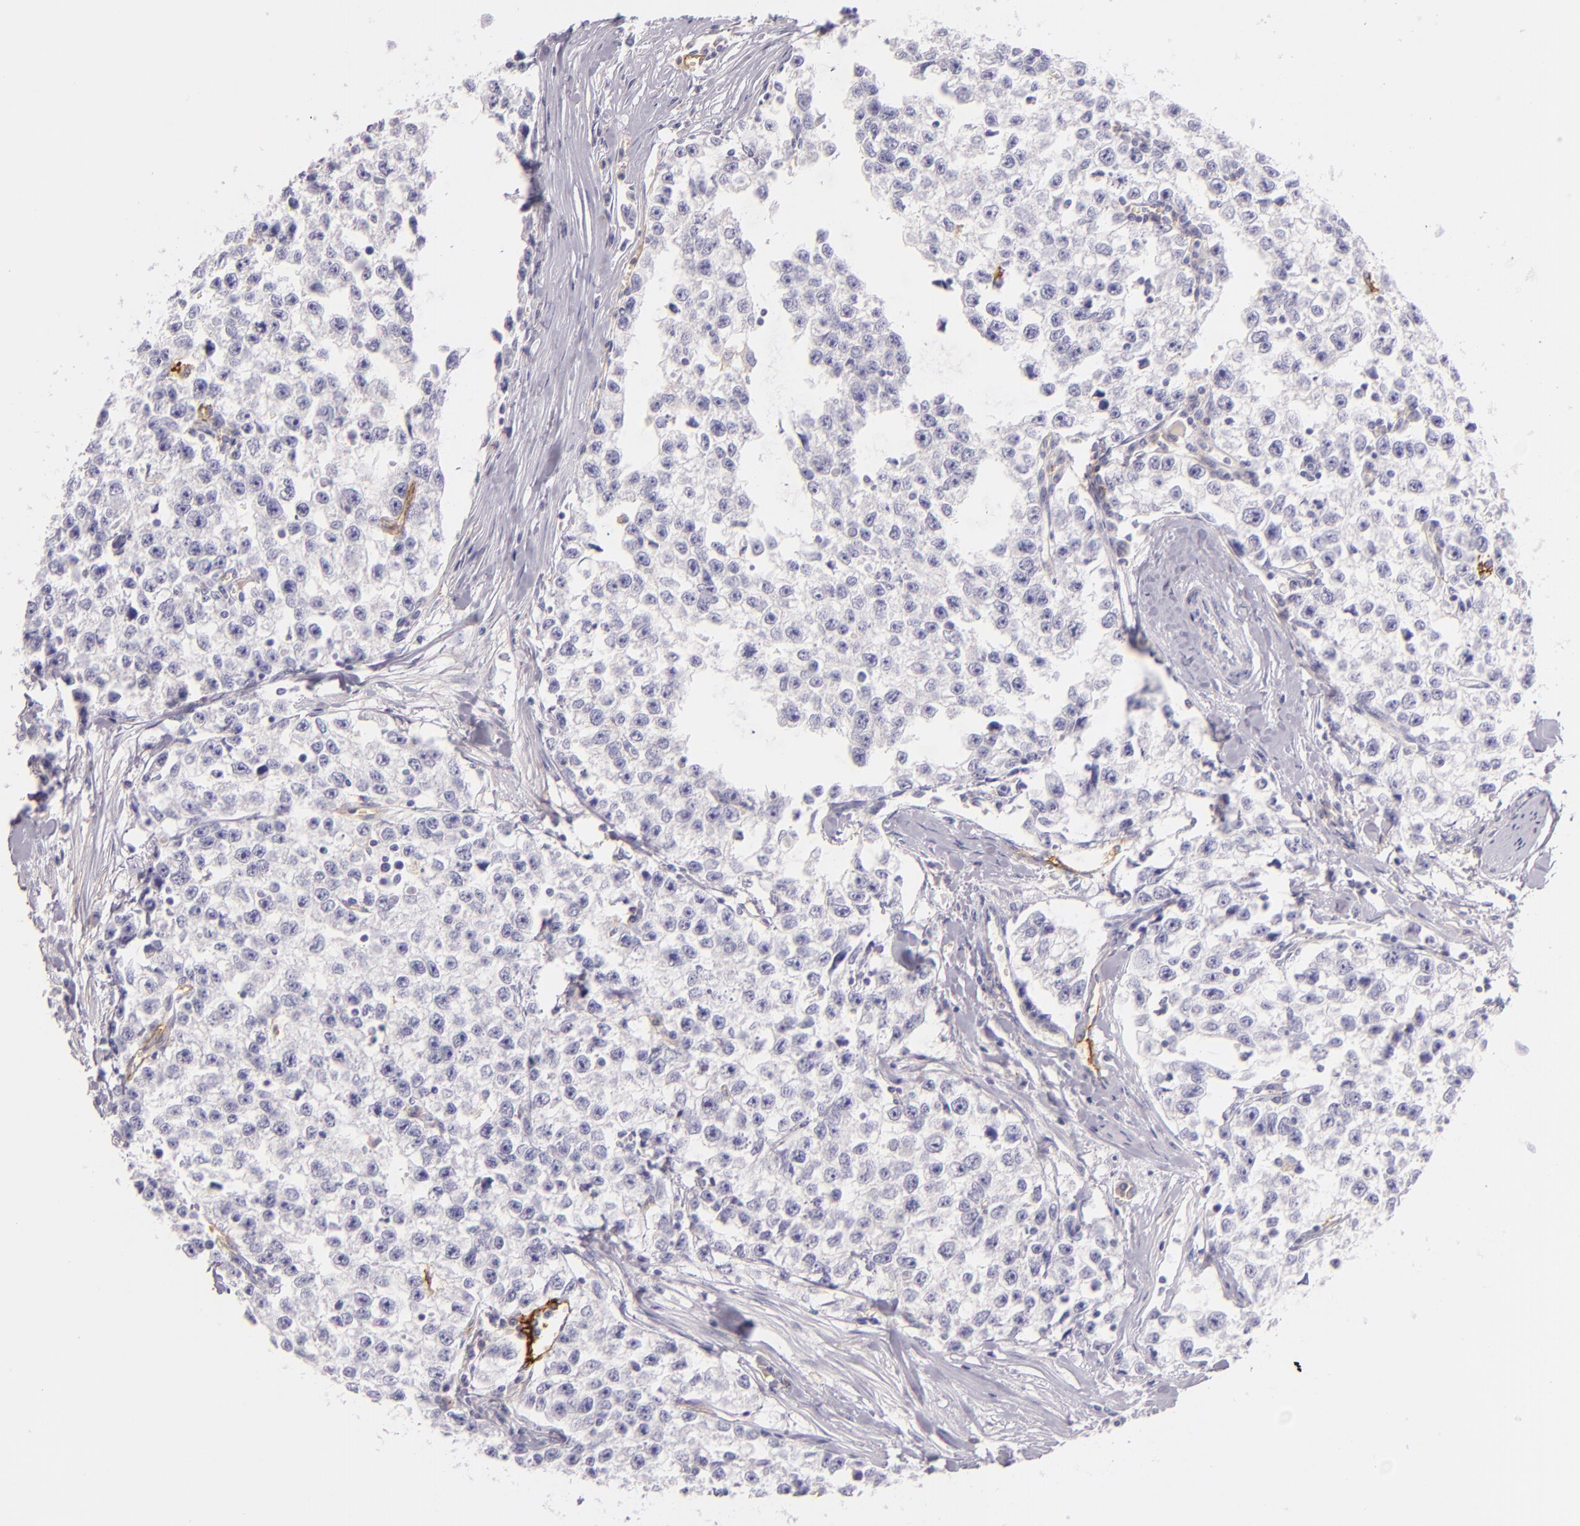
{"staining": {"intensity": "negative", "quantity": "none", "location": "none"}, "tissue": "testis cancer", "cell_type": "Tumor cells", "image_type": "cancer", "snomed": [{"axis": "morphology", "description": "Seminoma, NOS"}, {"axis": "morphology", "description": "Carcinoma, Embryonal, NOS"}, {"axis": "topography", "description": "Testis"}], "caption": "Human testis cancer stained for a protein using immunohistochemistry exhibits no positivity in tumor cells.", "gene": "ICAM1", "patient": {"sex": "male", "age": 30}}